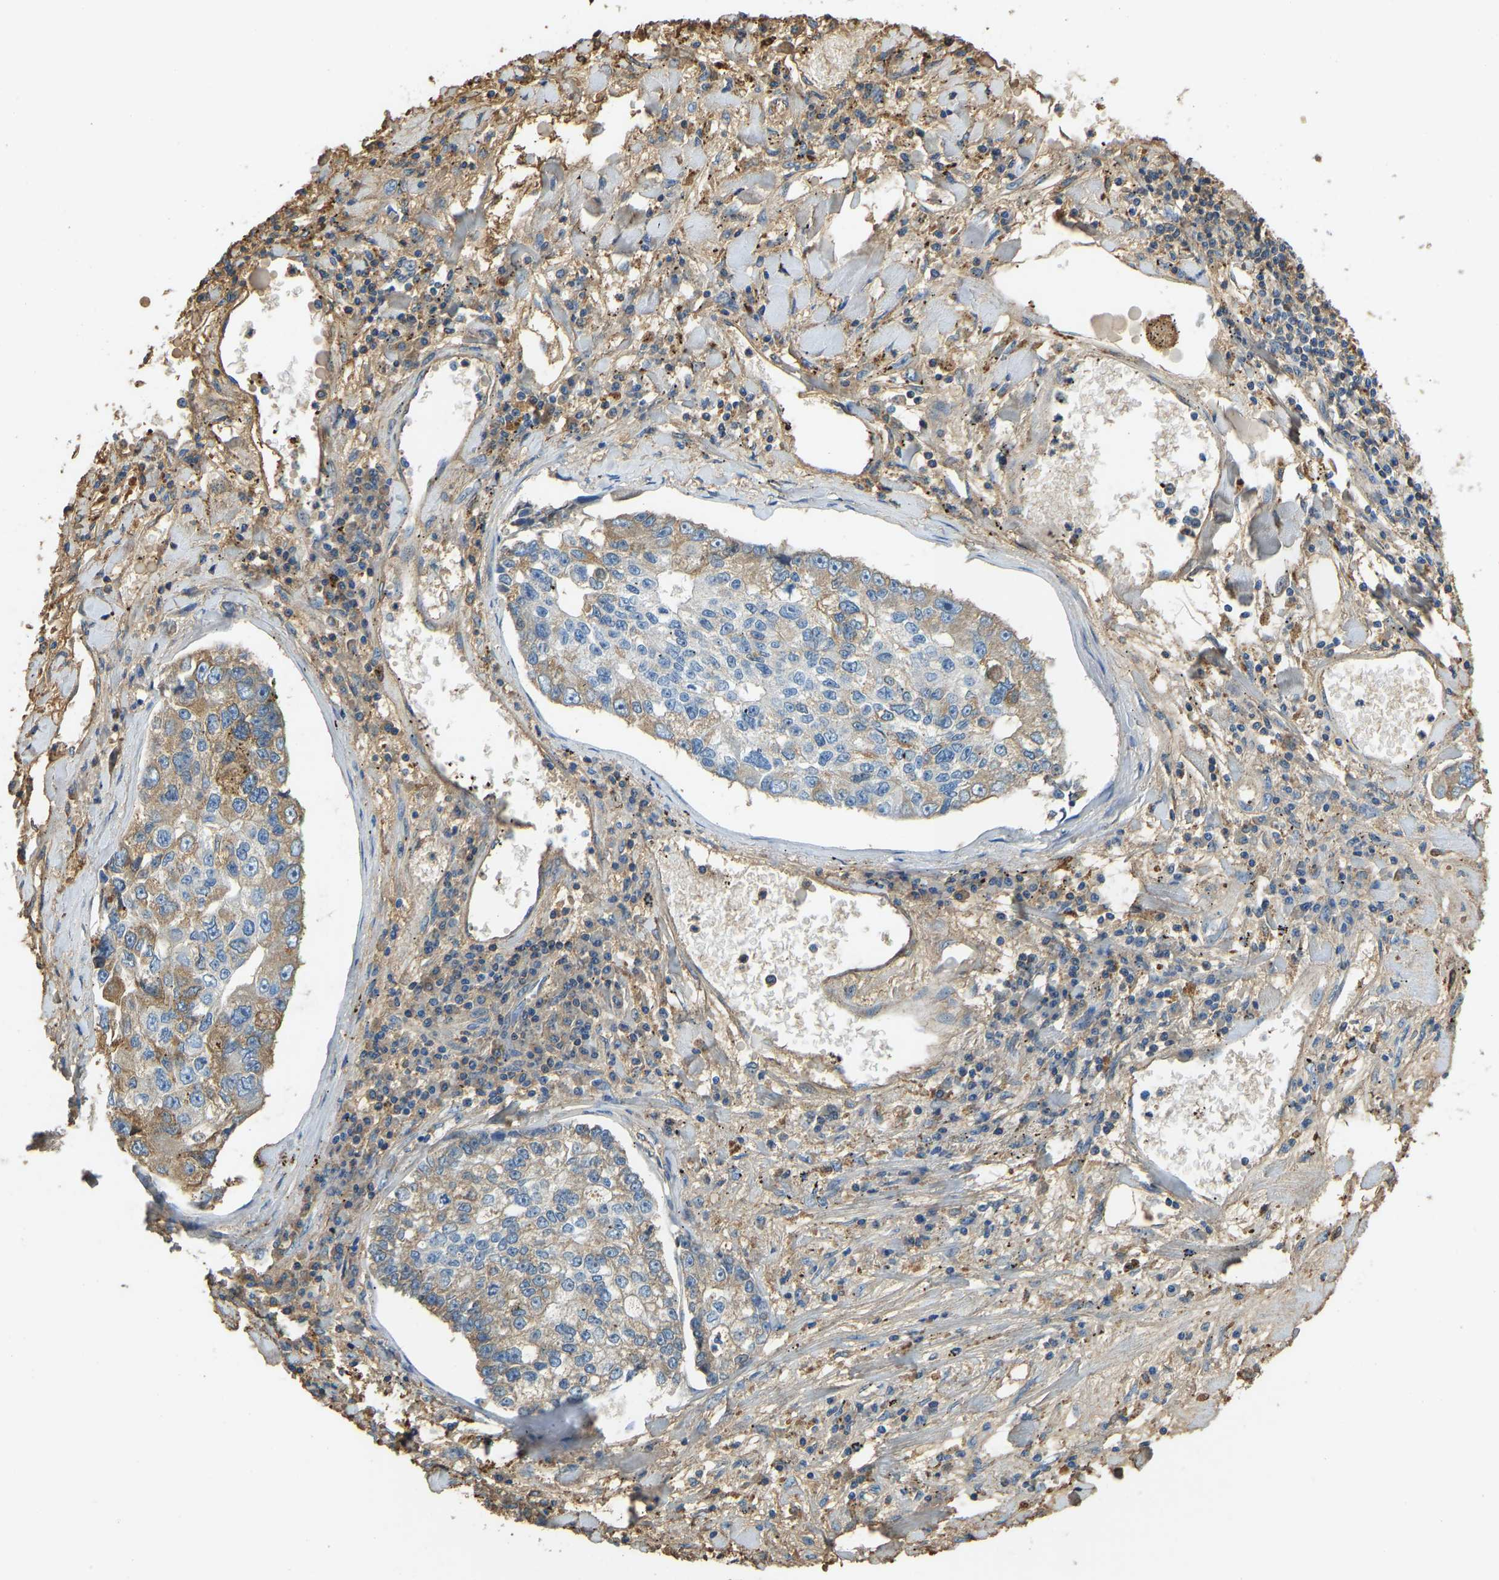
{"staining": {"intensity": "moderate", "quantity": "25%-75%", "location": "cytoplasmic/membranous"}, "tissue": "lung cancer", "cell_type": "Tumor cells", "image_type": "cancer", "snomed": [{"axis": "morphology", "description": "Adenocarcinoma, NOS"}, {"axis": "topography", "description": "Lung"}], "caption": "Immunohistochemical staining of human lung adenocarcinoma exhibits moderate cytoplasmic/membranous protein staining in approximately 25%-75% of tumor cells. The staining was performed using DAB (3,3'-diaminobenzidine), with brown indicating positive protein expression. Nuclei are stained blue with hematoxylin.", "gene": "THBS4", "patient": {"sex": "male", "age": 49}}